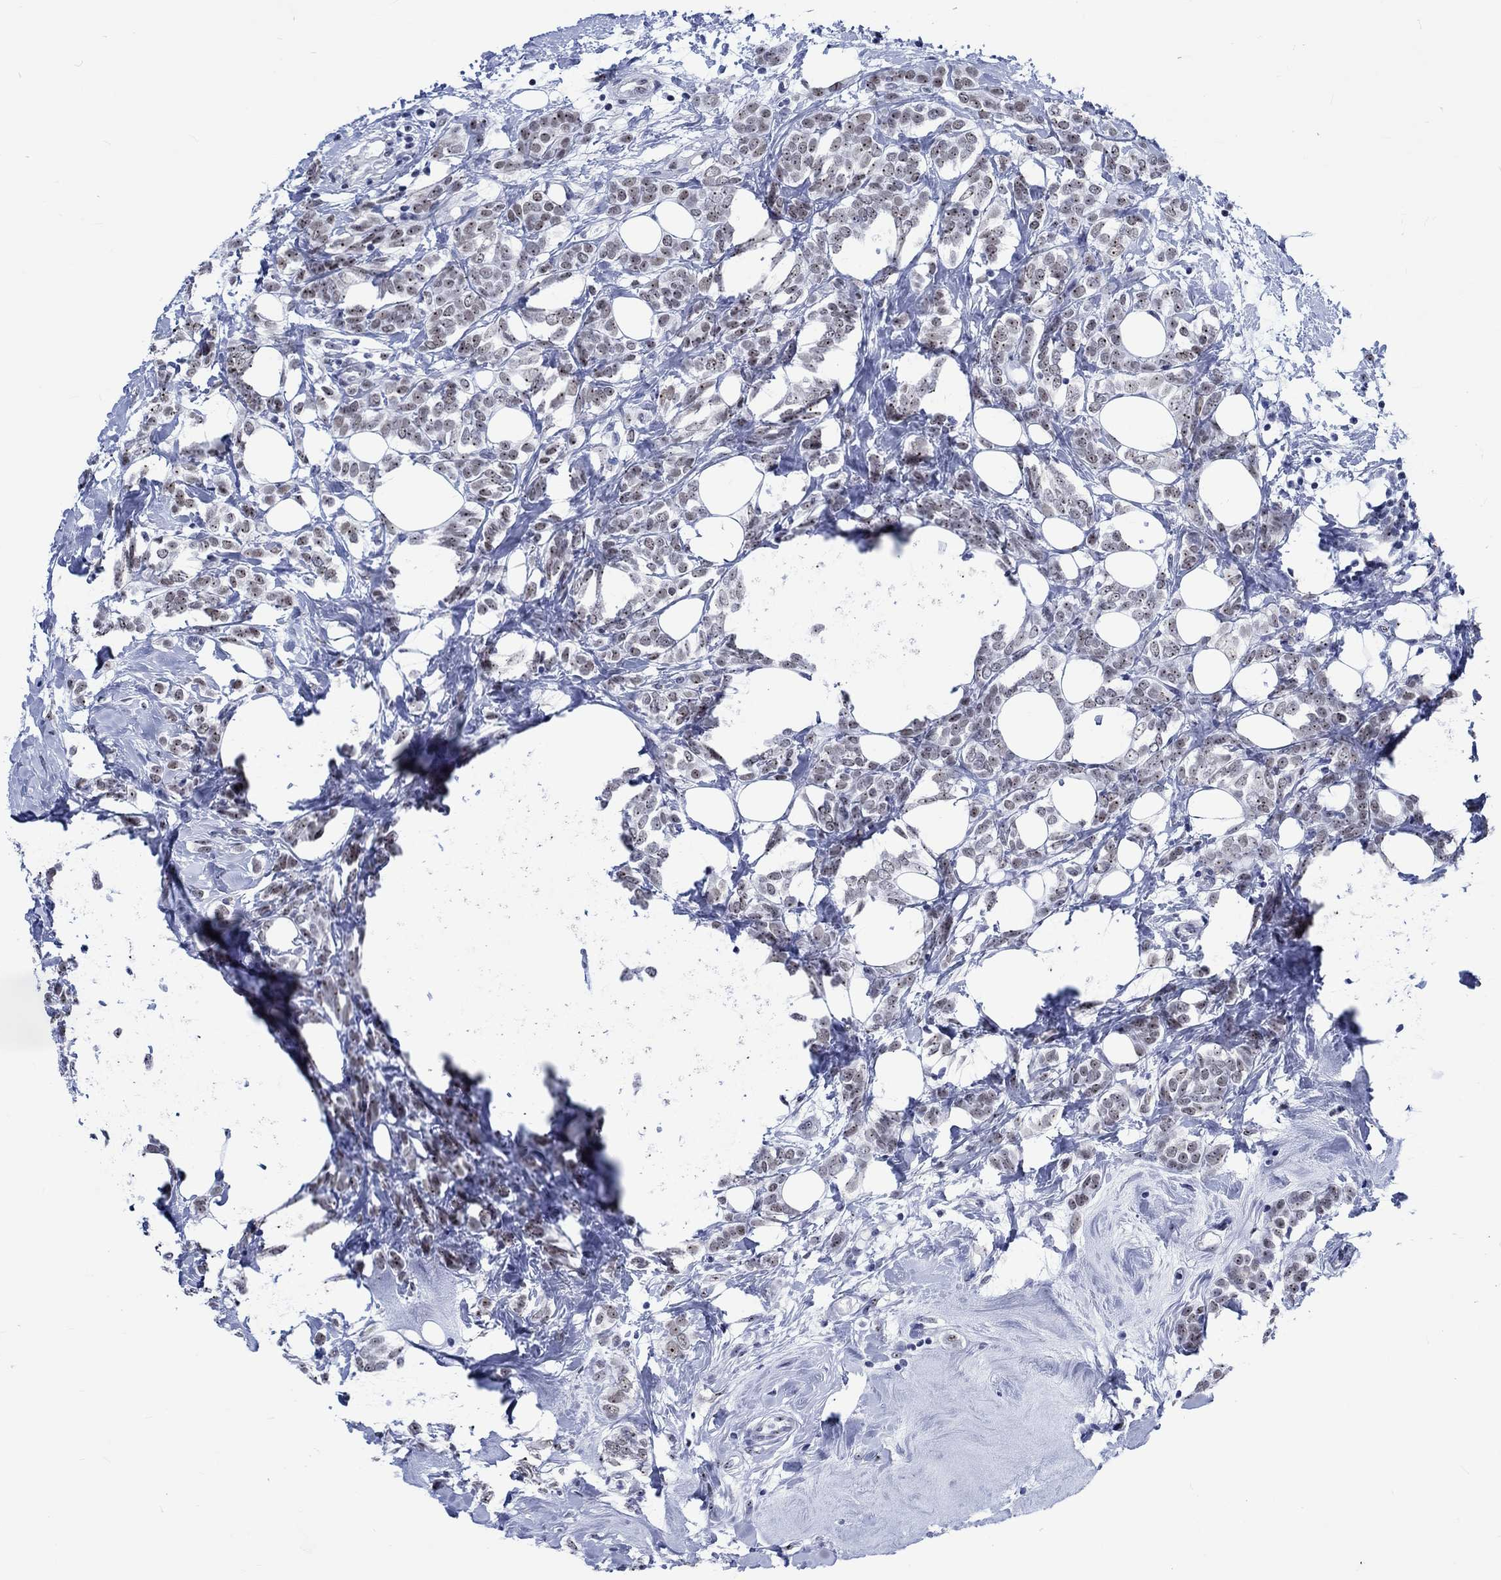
{"staining": {"intensity": "strong", "quantity": "25%-75%", "location": "nuclear"}, "tissue": "breast cancer", "cell_type": "Tumor cells", "image_type": "cancer", "snomed": [{"axis": "morphology", "description": "Lobular carcinoma"}, {"axis": "topography", "description": "Breast"}], "caption": "Human breast cancer (lobular carcinoma) stained with a protein marker displays strong staining in tumor cells.", "gene": "ZNF446", "patient": {"sex": "female", "age": 49}}